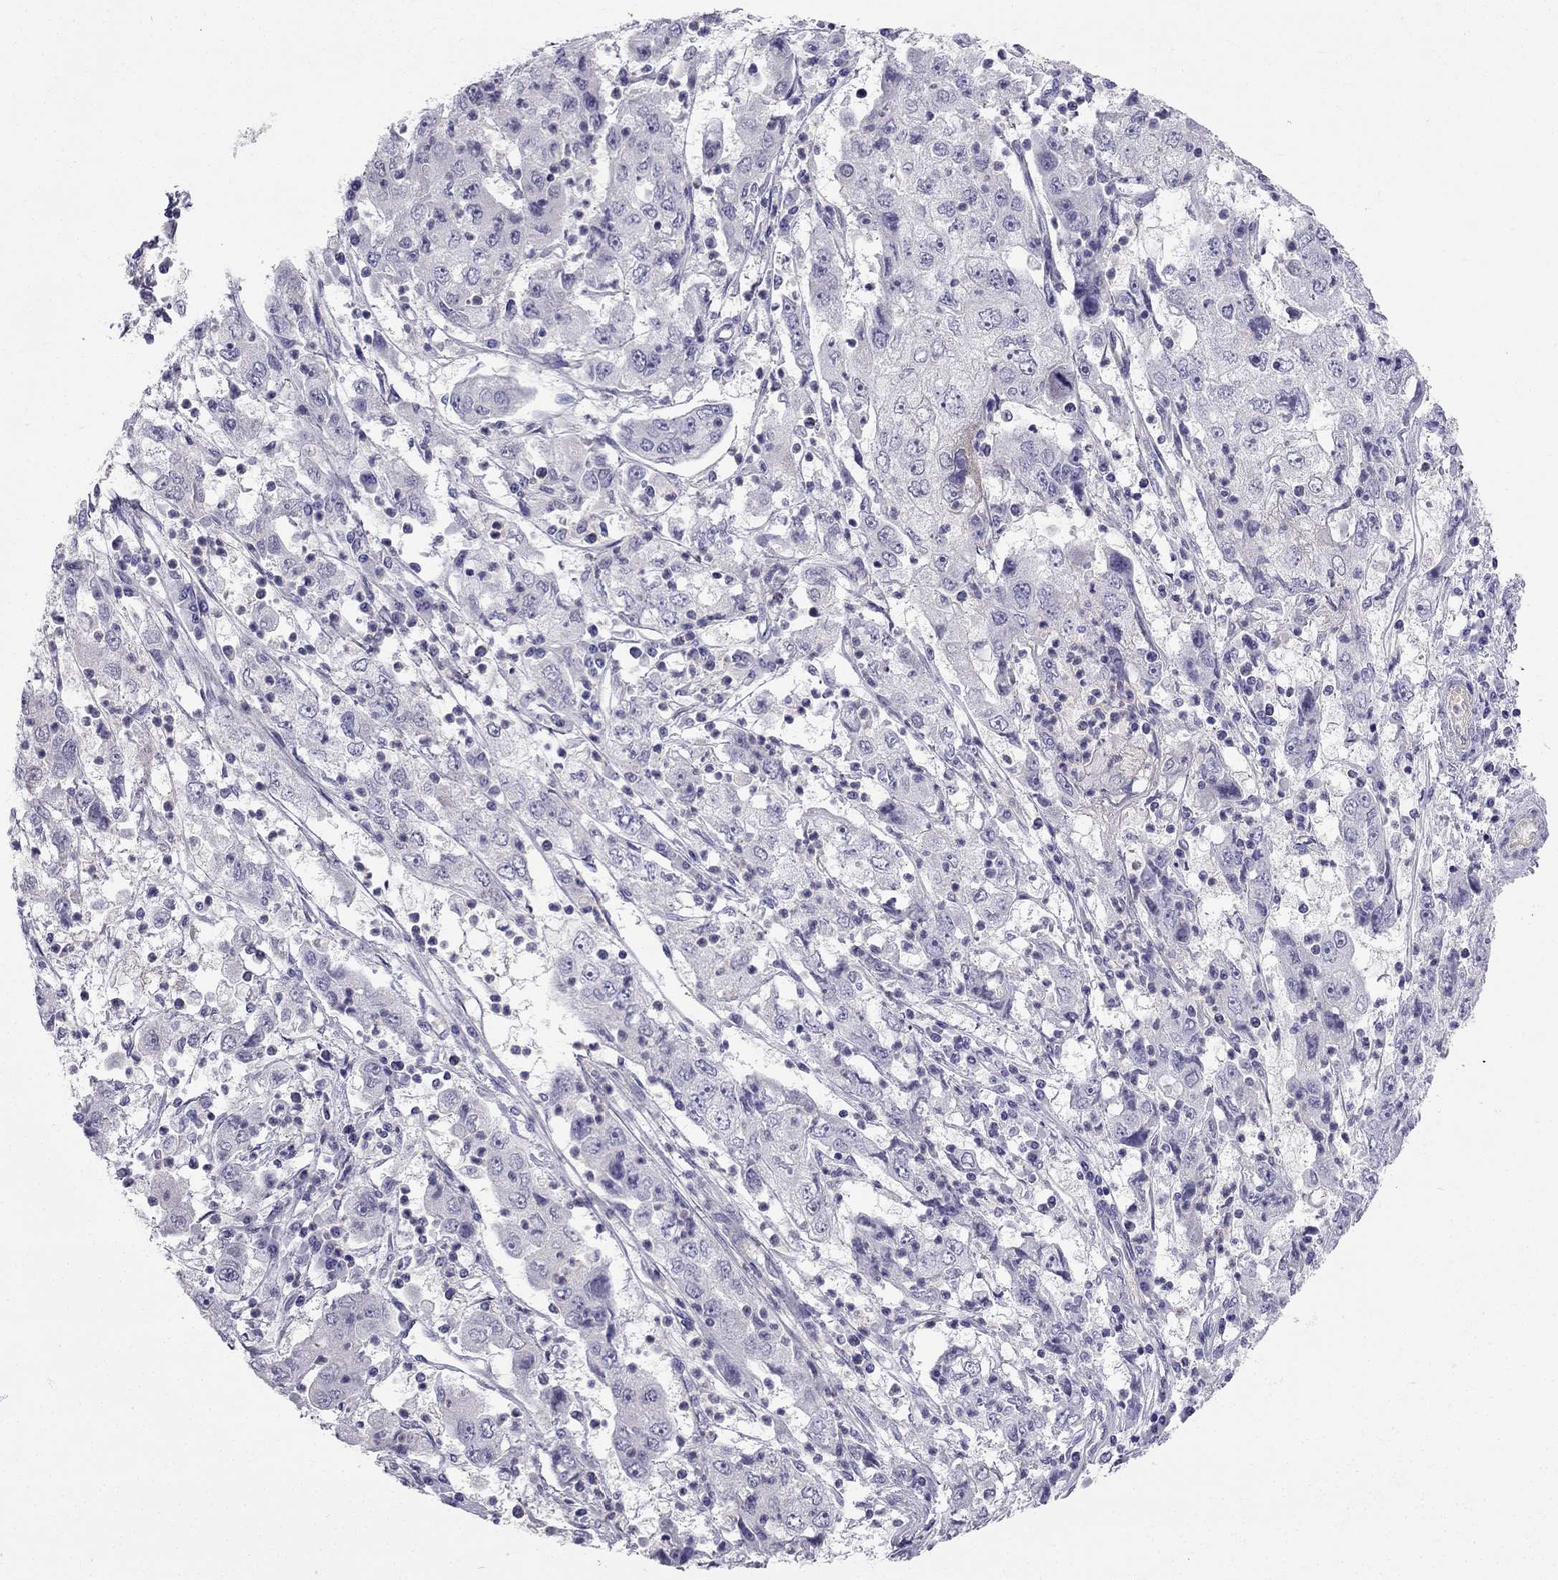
{"staining": {"intensity": "negative", "quantity": "none", "location": "none"}, "tissue": "cervical cancer", "cell_type": "Tumor cells", "image_type": "cancer", "snomed": [{"axis": "morphology", "description": "Squamous cell carcinoma, NOS"}, {"axis": "topography", "description": "Cervix"}], "caption": "This is an immunohistochemistry (IHC) image of human squamous cell carcinoma (cervical). There is no expression in tumor cells.", "gene": "GJA8", "patient": {"sex": "female", "age": 36}}